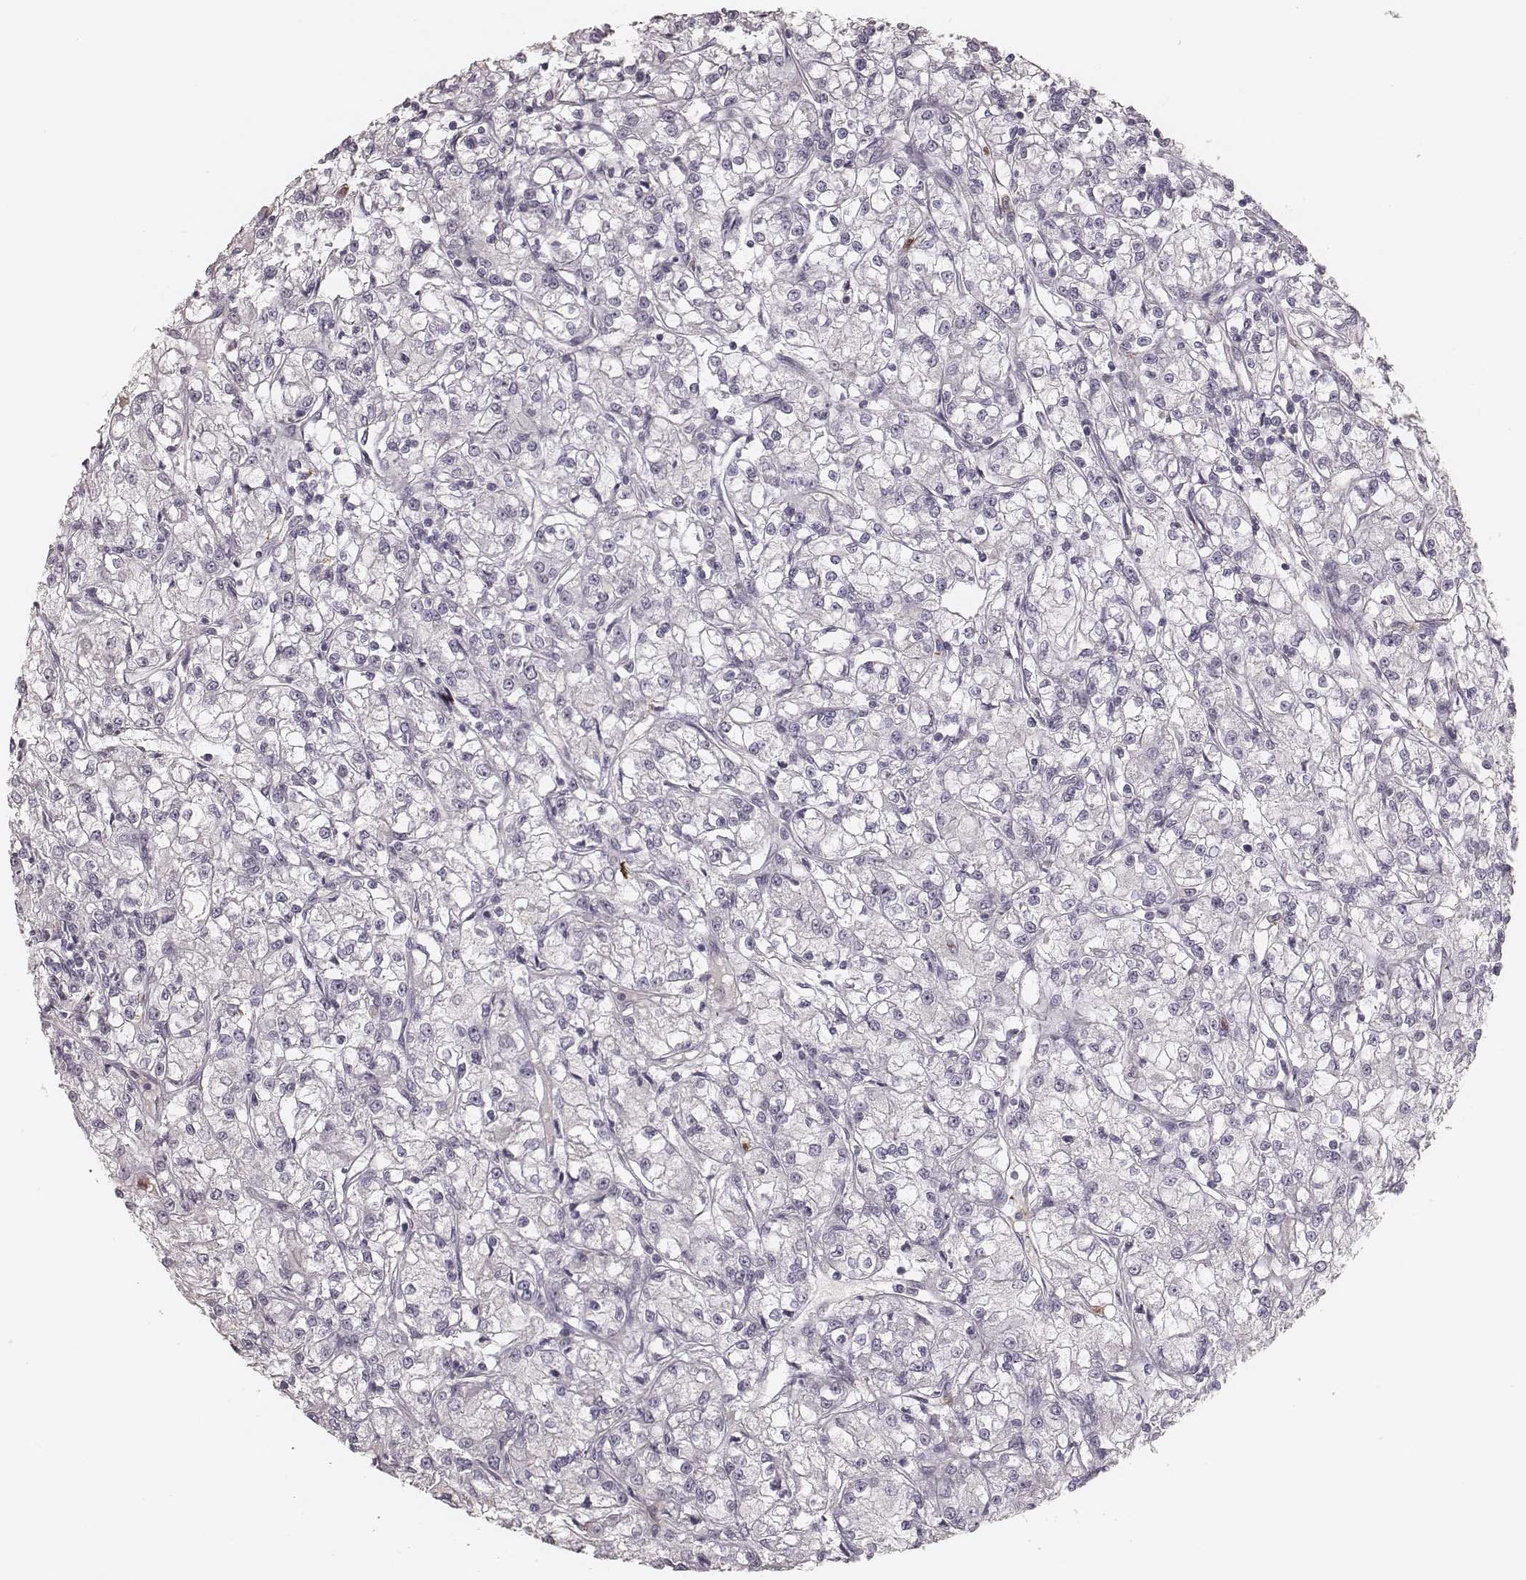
{"staining": {"intensity": "negative", "quantity": "none", "location": "none"}, "tissue": "renal cancer", "cell_type": "Tumor cells", "image_type": "cancer", "snomed": [{"axis": "morphology", "description": "Adenocarcinoma, NOS"}, {"axis": "topography", "description": "Kidney"}], "caption": "High magnification brightfield microscopy of renal adenocarcinoma stained with DAB (brown) and counterstained with hematoxylin (blue): tumor cells show no significant positivity.", "gene": "KITLG", "patient": {"sex": "female", "age": 59}}